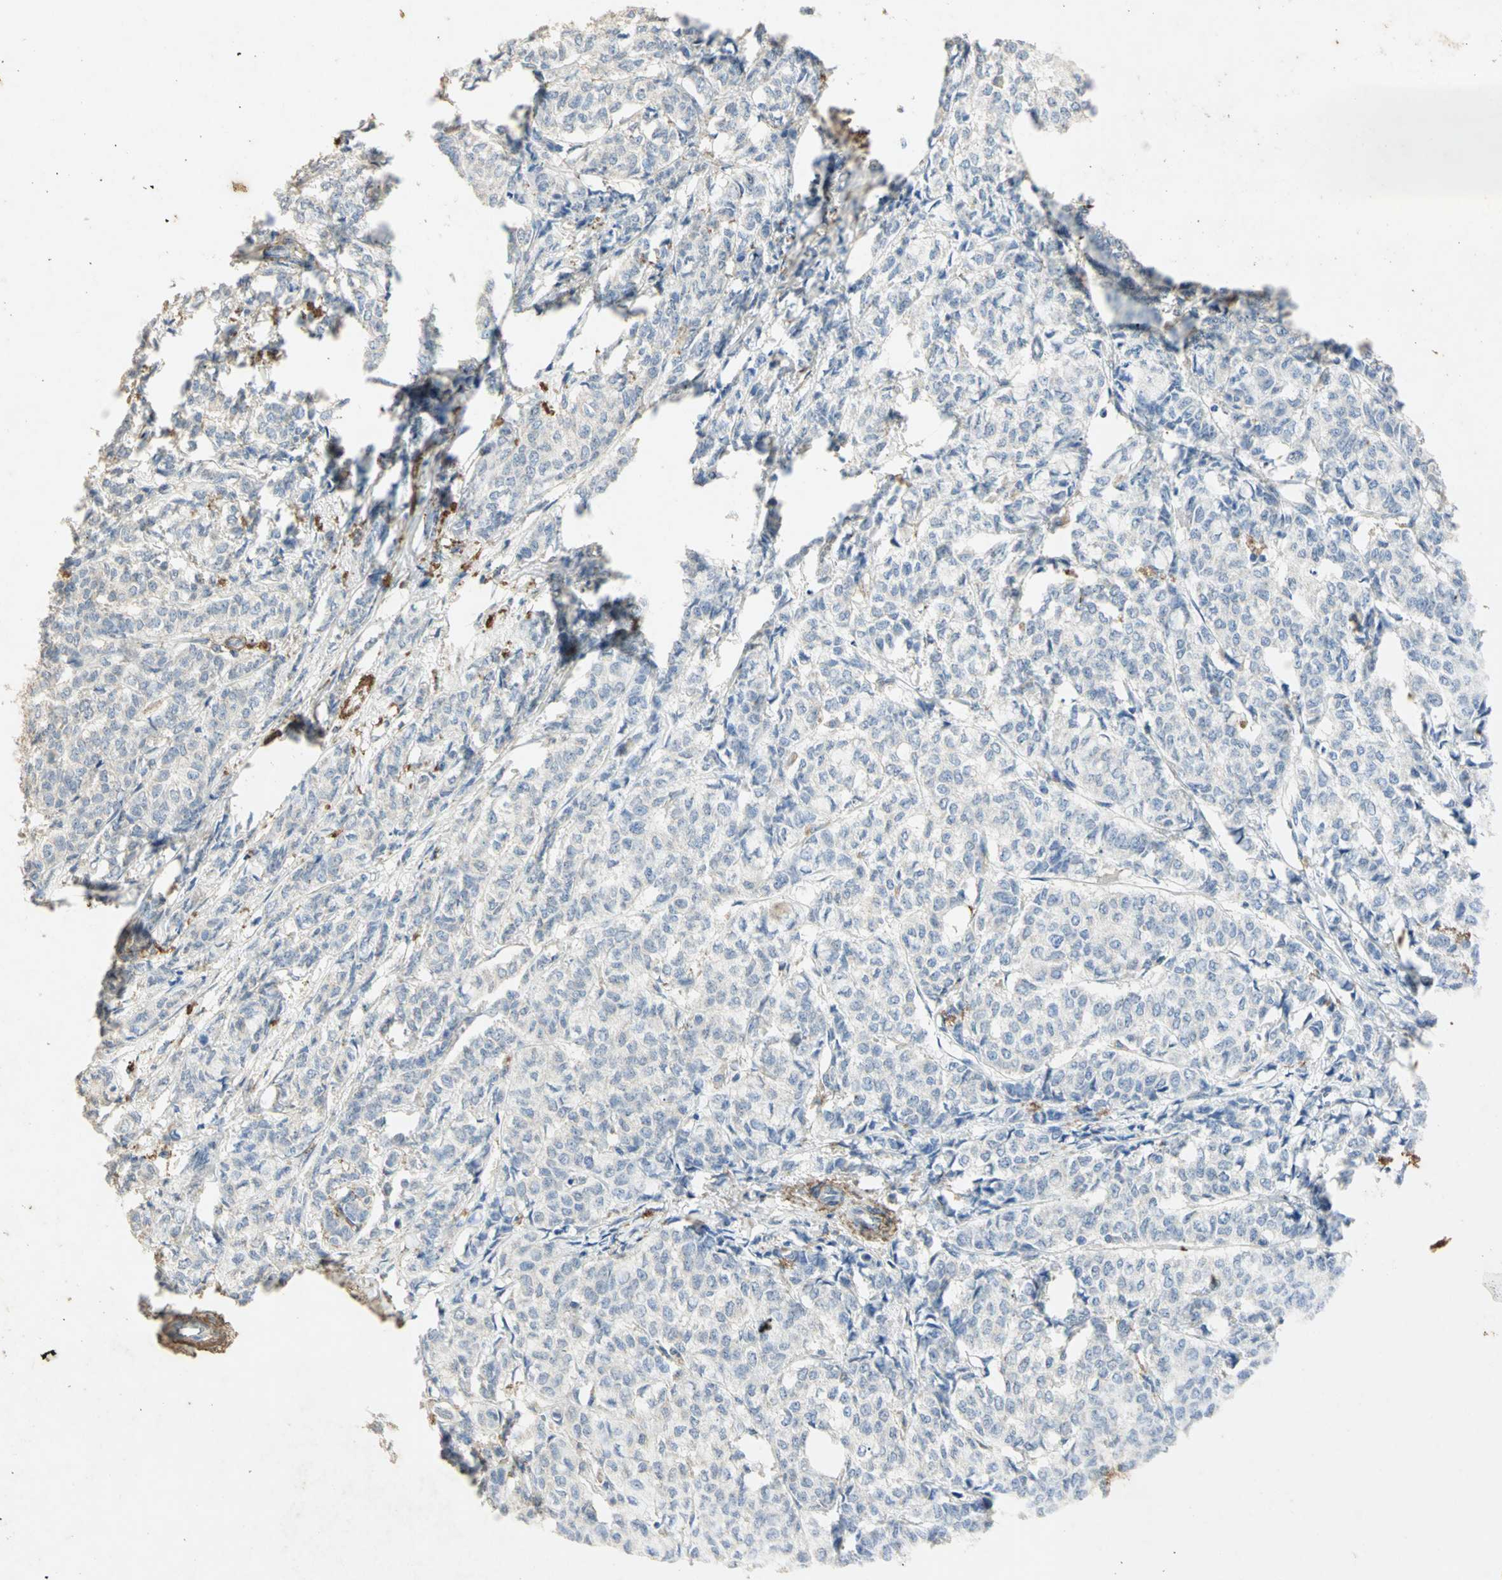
{"staining": {"intensity": "negative", "quantity": "none", "location": "none"}, "tissue": "breast cancer", "cell_type": "Tumor cells", "image_type": "cancer", "snomed": [{"axis": "morphology", "description": "Lobular carcinoma"}, {"axis": "topography", "description": "Breast"}], "caption": "Protein analysis of breast lobular carcinoma shows no significant expression in tumor cells.", "gene": "ASB9", "patient": {"sex": "female", "age": 60}}